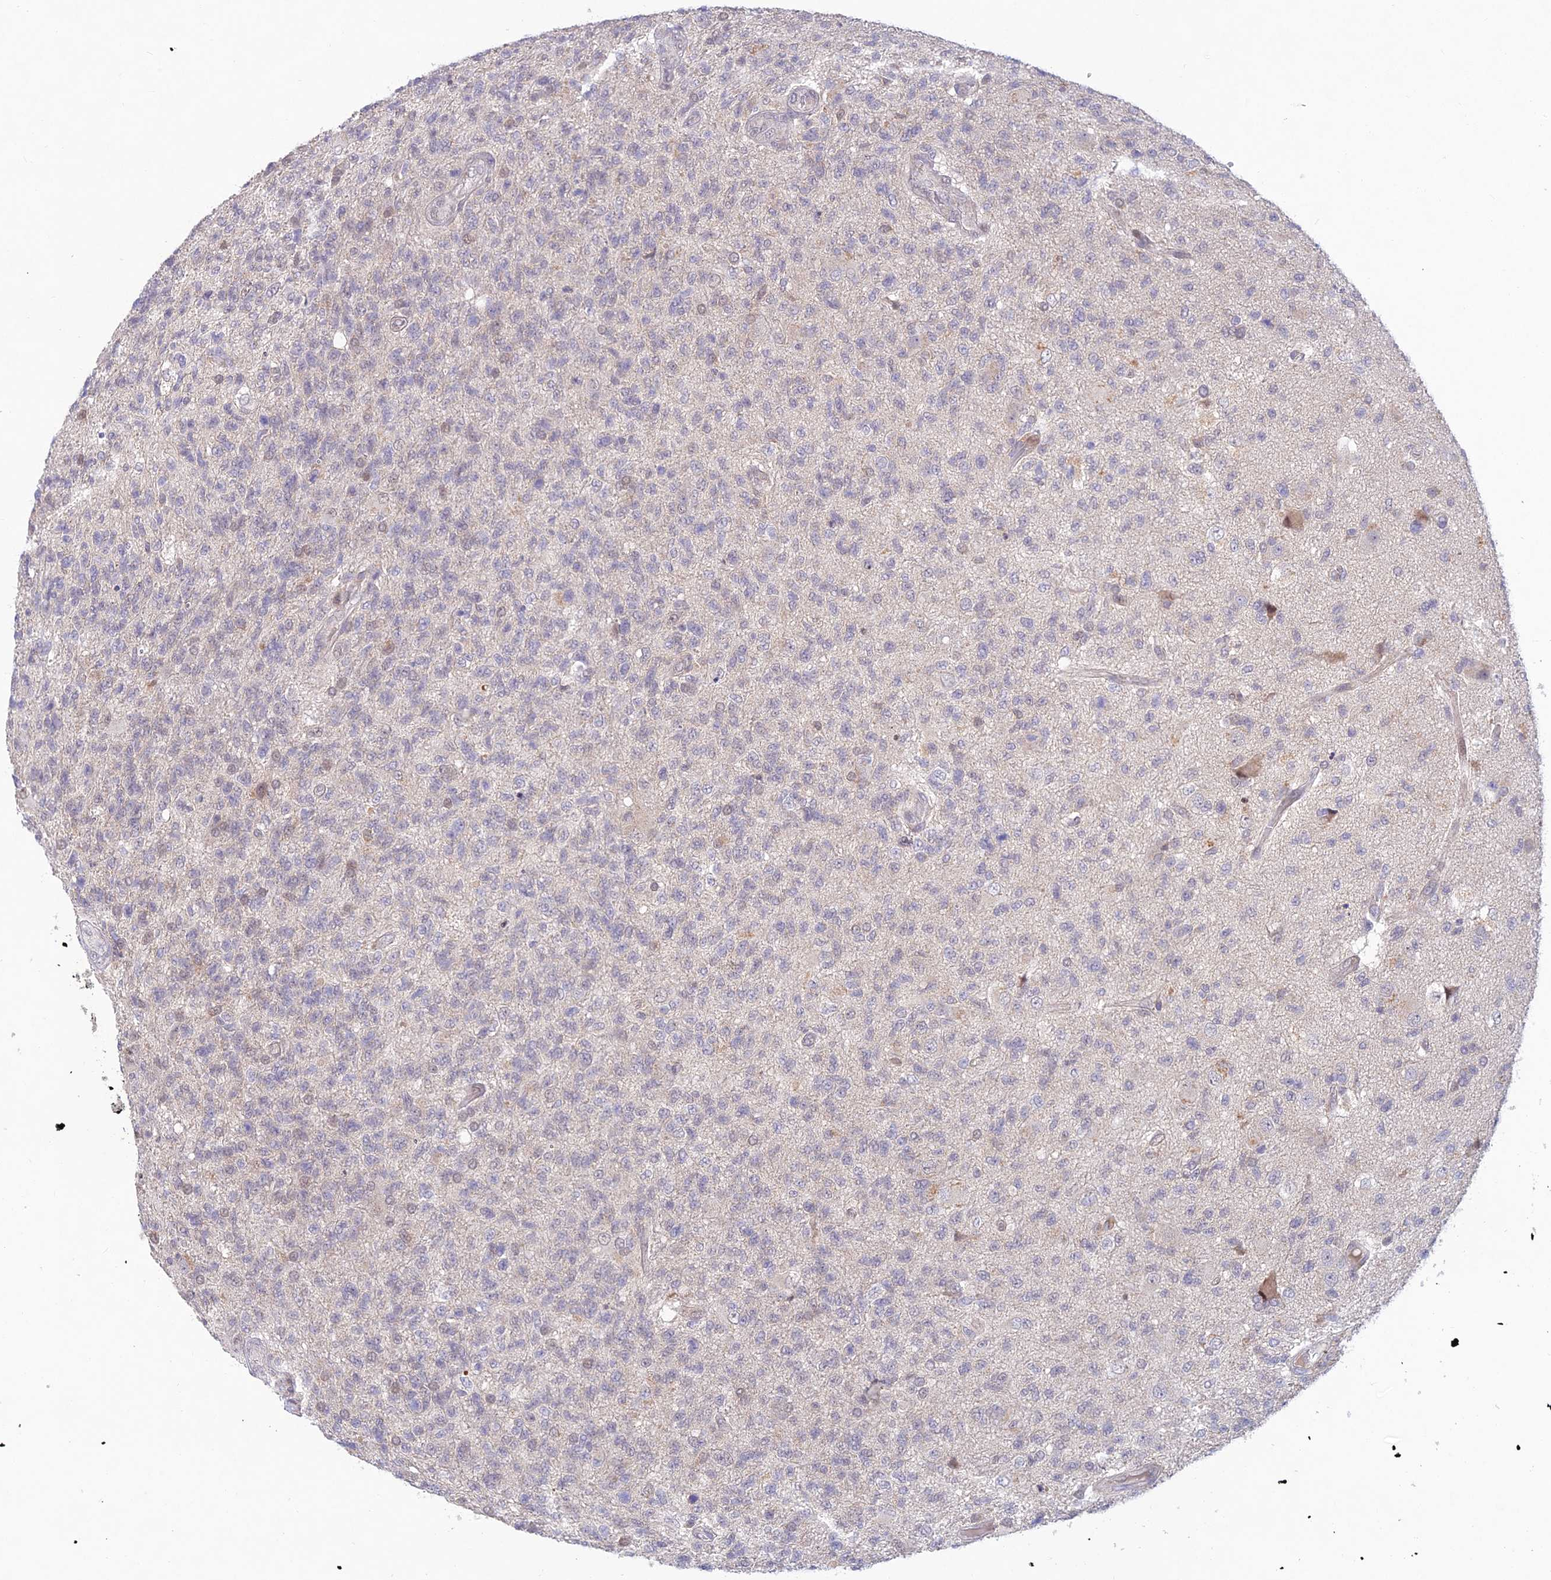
{"staining": {"intensity": "weak", "quantity": "<25%", "location": "nuclear"}, "tissue": "glioma", "cell_type": "Tumor cells", "image_type": "cancer", "snomed": [{"axis": "morphology", "description": "Glioma, malignant, High grade"}, {"axis": "topography", "description": "Brain"}], "caption": "The image shows no staining of tumor cells in malignant high-grade glioma. (Brightfield microscopy of DAB (3,3'-diaminobenzidine) IHC at high magnification).", "gene": "FASTKD5", "patient": {"sex": "male", "age": 56}}